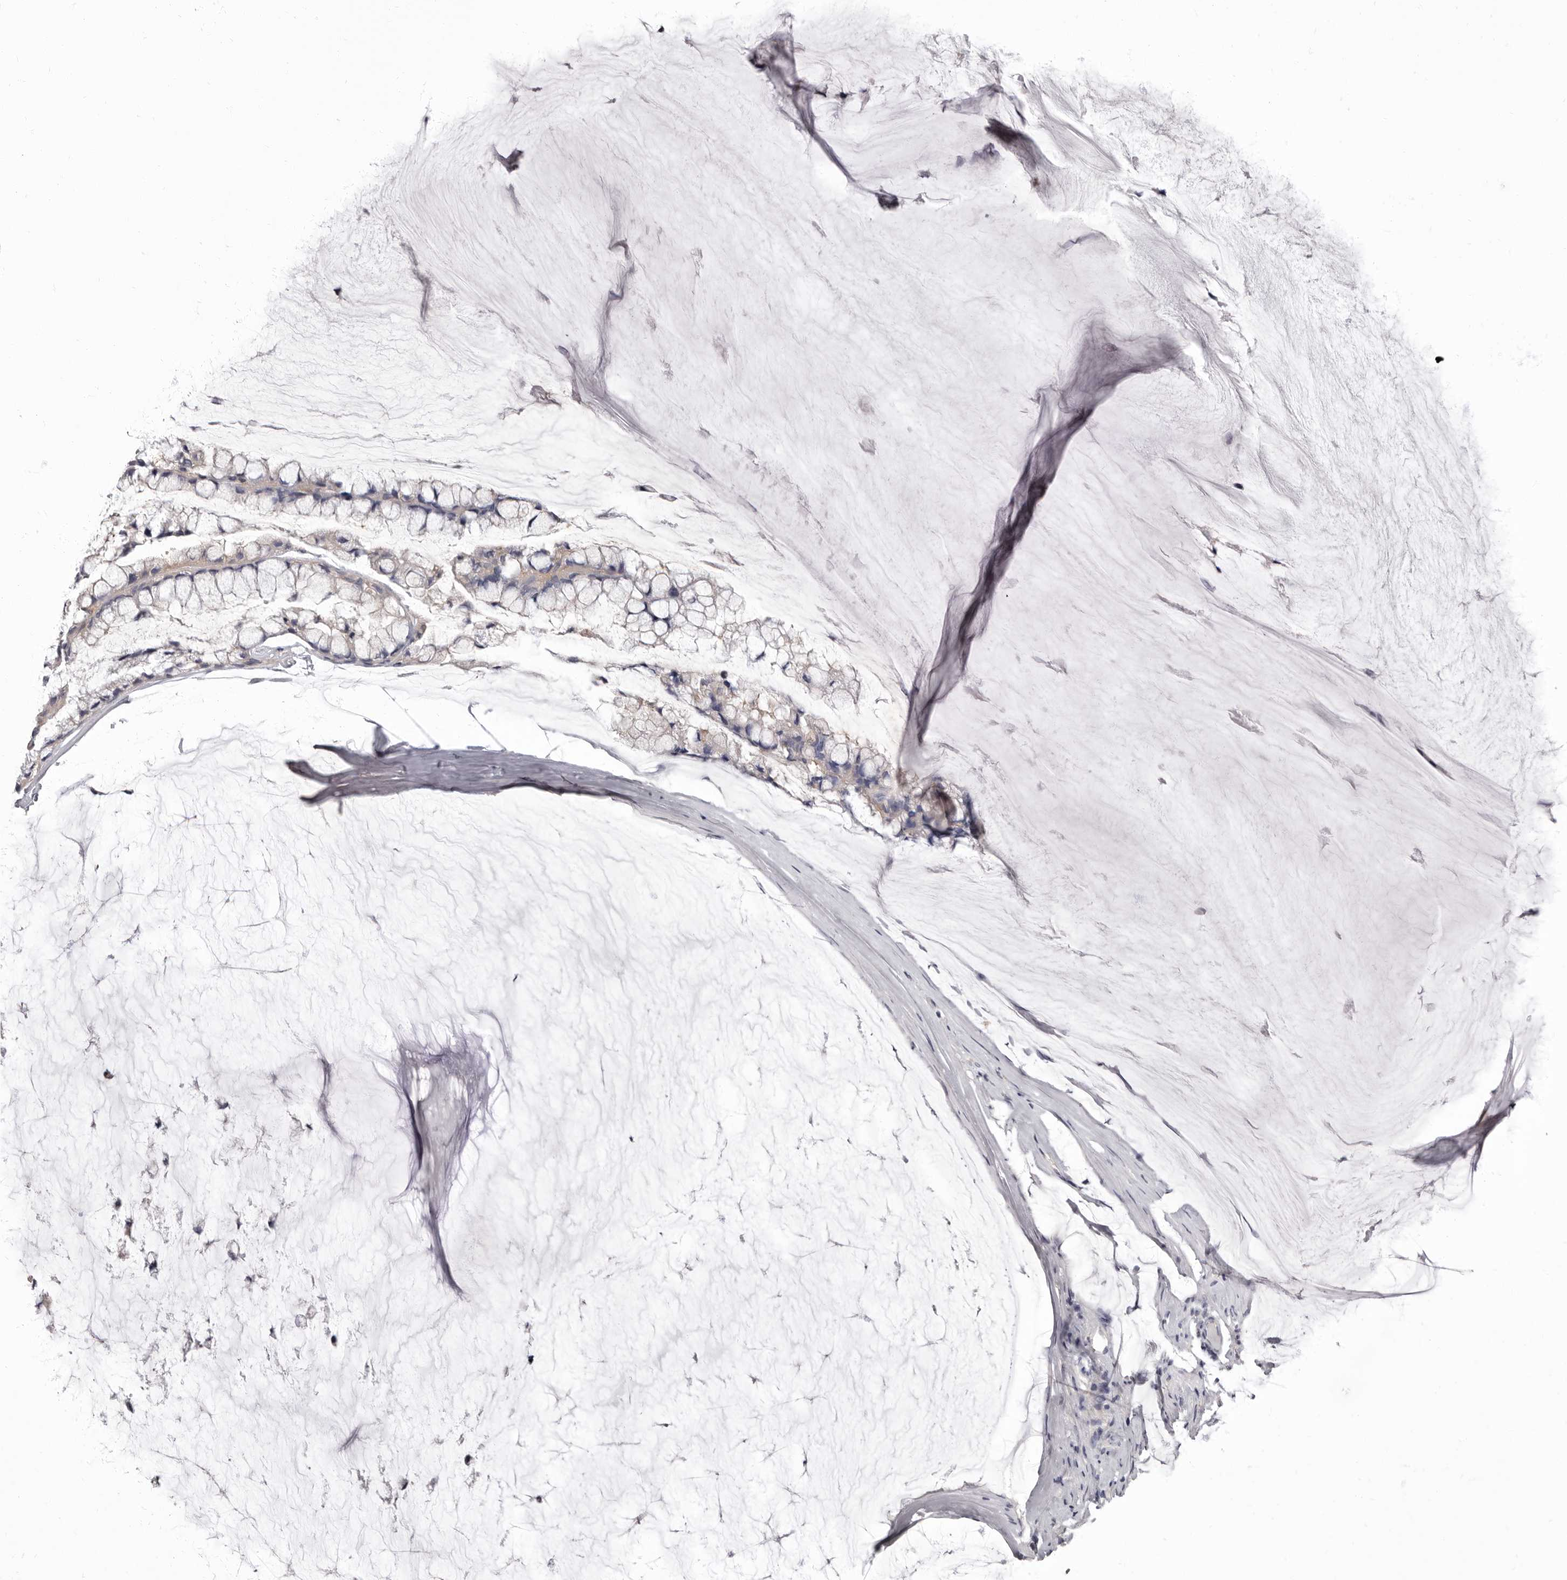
{"staining": {"intensity": "negative", "quantity": "none", "location": "none"}, "tissue": "ovarian cancer", "cell_type": "Tumor cells", "image_type": "cancer", "snomed": [{"axis": "morphology", "description": "Cystadenocarcinoma, mucinous, NOS"}, {"axis": "topography", "description": "Ovary"}], "caption": "Tumor cells are negative for protein expression in human ovarian cancer (mucinous cystadenocarcinoma). The staining was performed using DAB (3,3'-diaminobenzidine) to visualize the protein expression in brown, while the nuclei were stained in blue with hematoxylin (Magnification: 20x).", "gene": "APEH", "patient": {"sex": "female", "age": 39}}